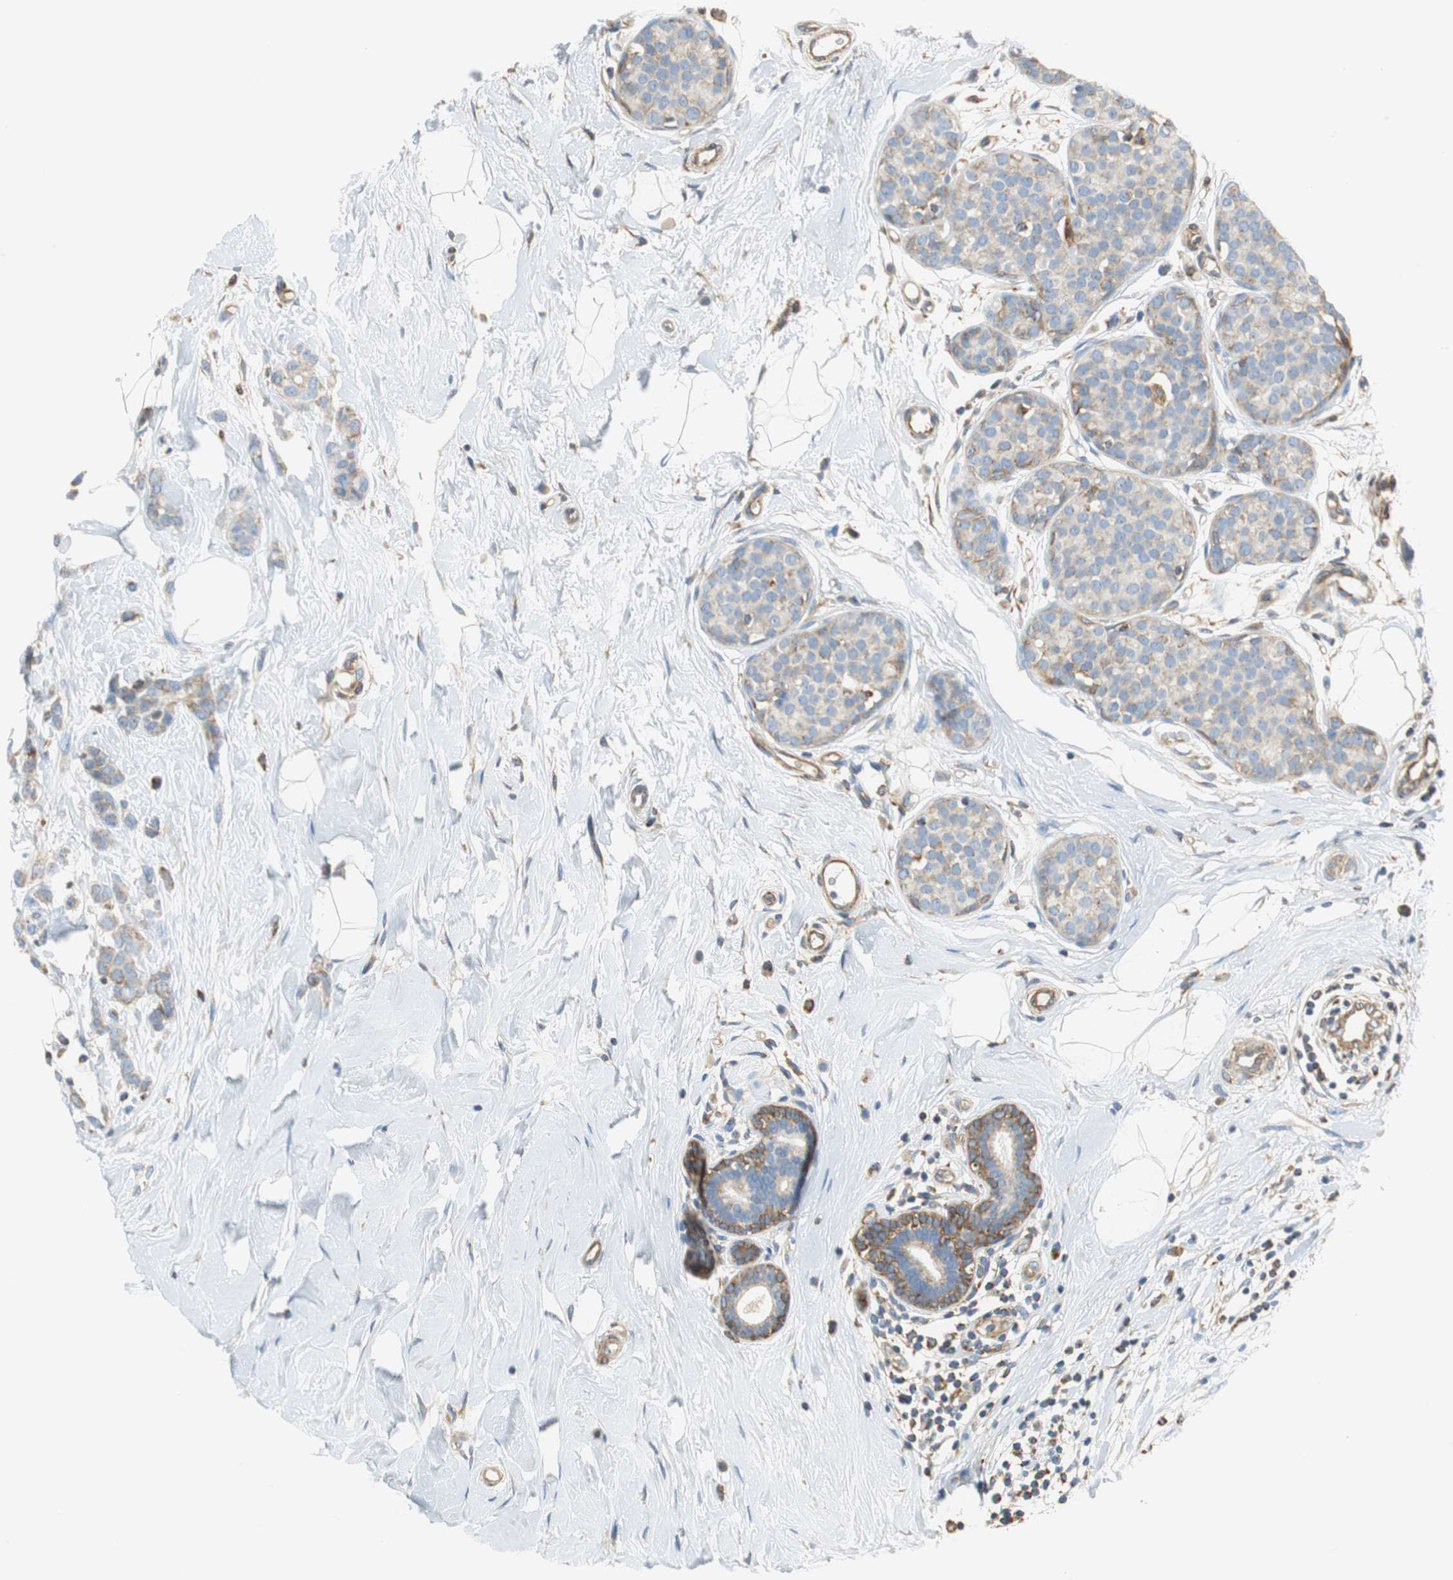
{"staining": {"intensity": "moderate", "quantity": "25%-75%", "location": "cytoplasmic/membranous"}, "tissue": "breast cancer", "cell_type": "Tumor cells", "image_type": "cancer", "snomed": [{"axis": "morphology", "description": "Lobular carcinoma, in situ"}, {"axis": "morphology", "description": "Lobular carcinoma"}, {"axis": "topography", "description": "Breast"}], "caption": "Immunohistochemical staining of human breast lobular carcinoma in situ reveals medium levels of moderate cytoplasmic/membranous expression in approximately 25%-75% of tumor cells. The protein of interest is shown in brown color, while the nuclei are stained blue.", "gene": "GSTK1", "patient": {"sex": "female", "age": 41}}